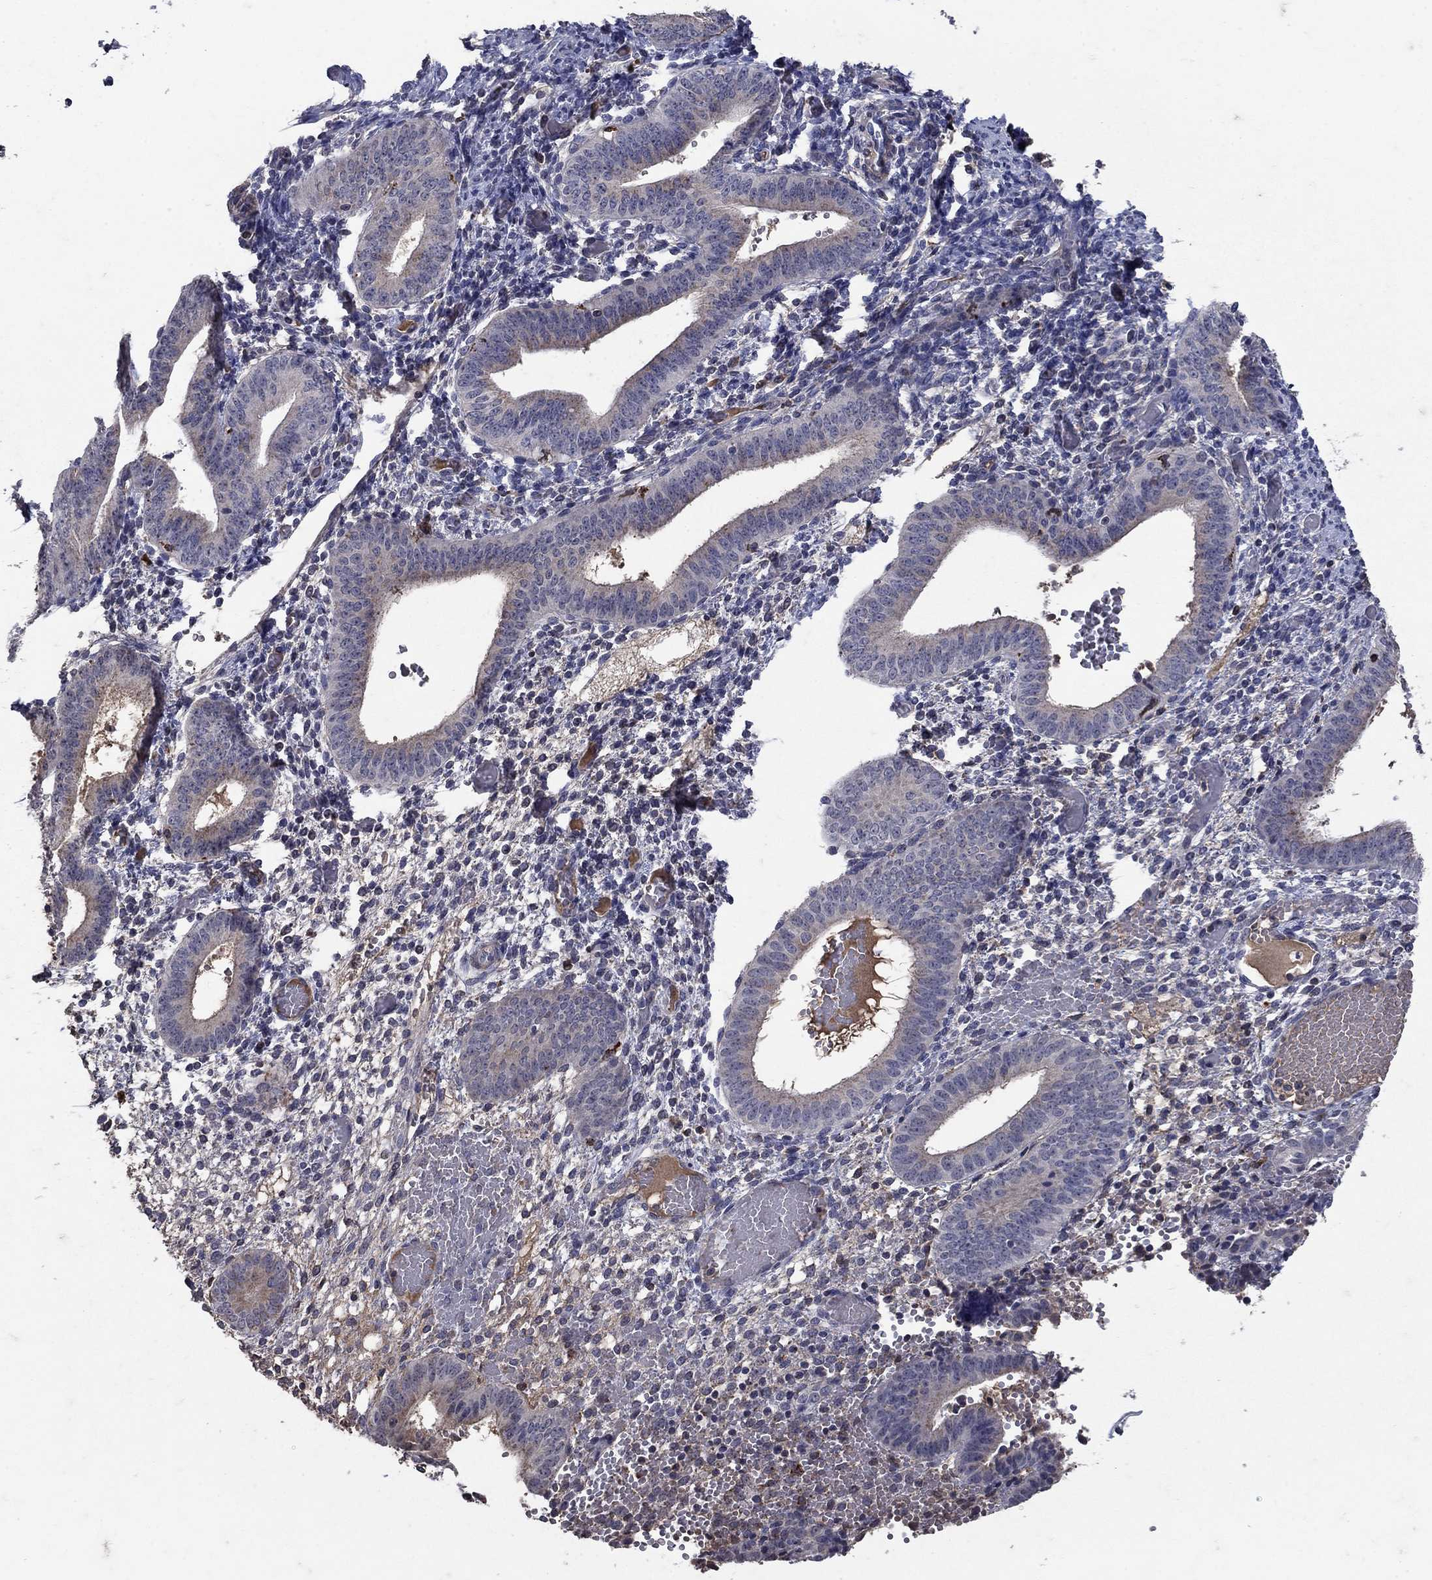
{"staining": {"intensity": "negative", "quantity": "none", "location": "none"}, "tissue": "endometrium", "cell_type": "Cells in endometrial stroma", "image_type": "normal", "snomed": [{"axis": "morphology", "description": "Normal tissue, NOS"}, {"axis": "topography", "description": "Endometrium"}], "caption": "Histopathology image shows no significant protein positivity in cells in endometrial stroma of unremarkable endometrium.", "gene": "NPC2", "patient": {"sex": "female", "age": 42}}